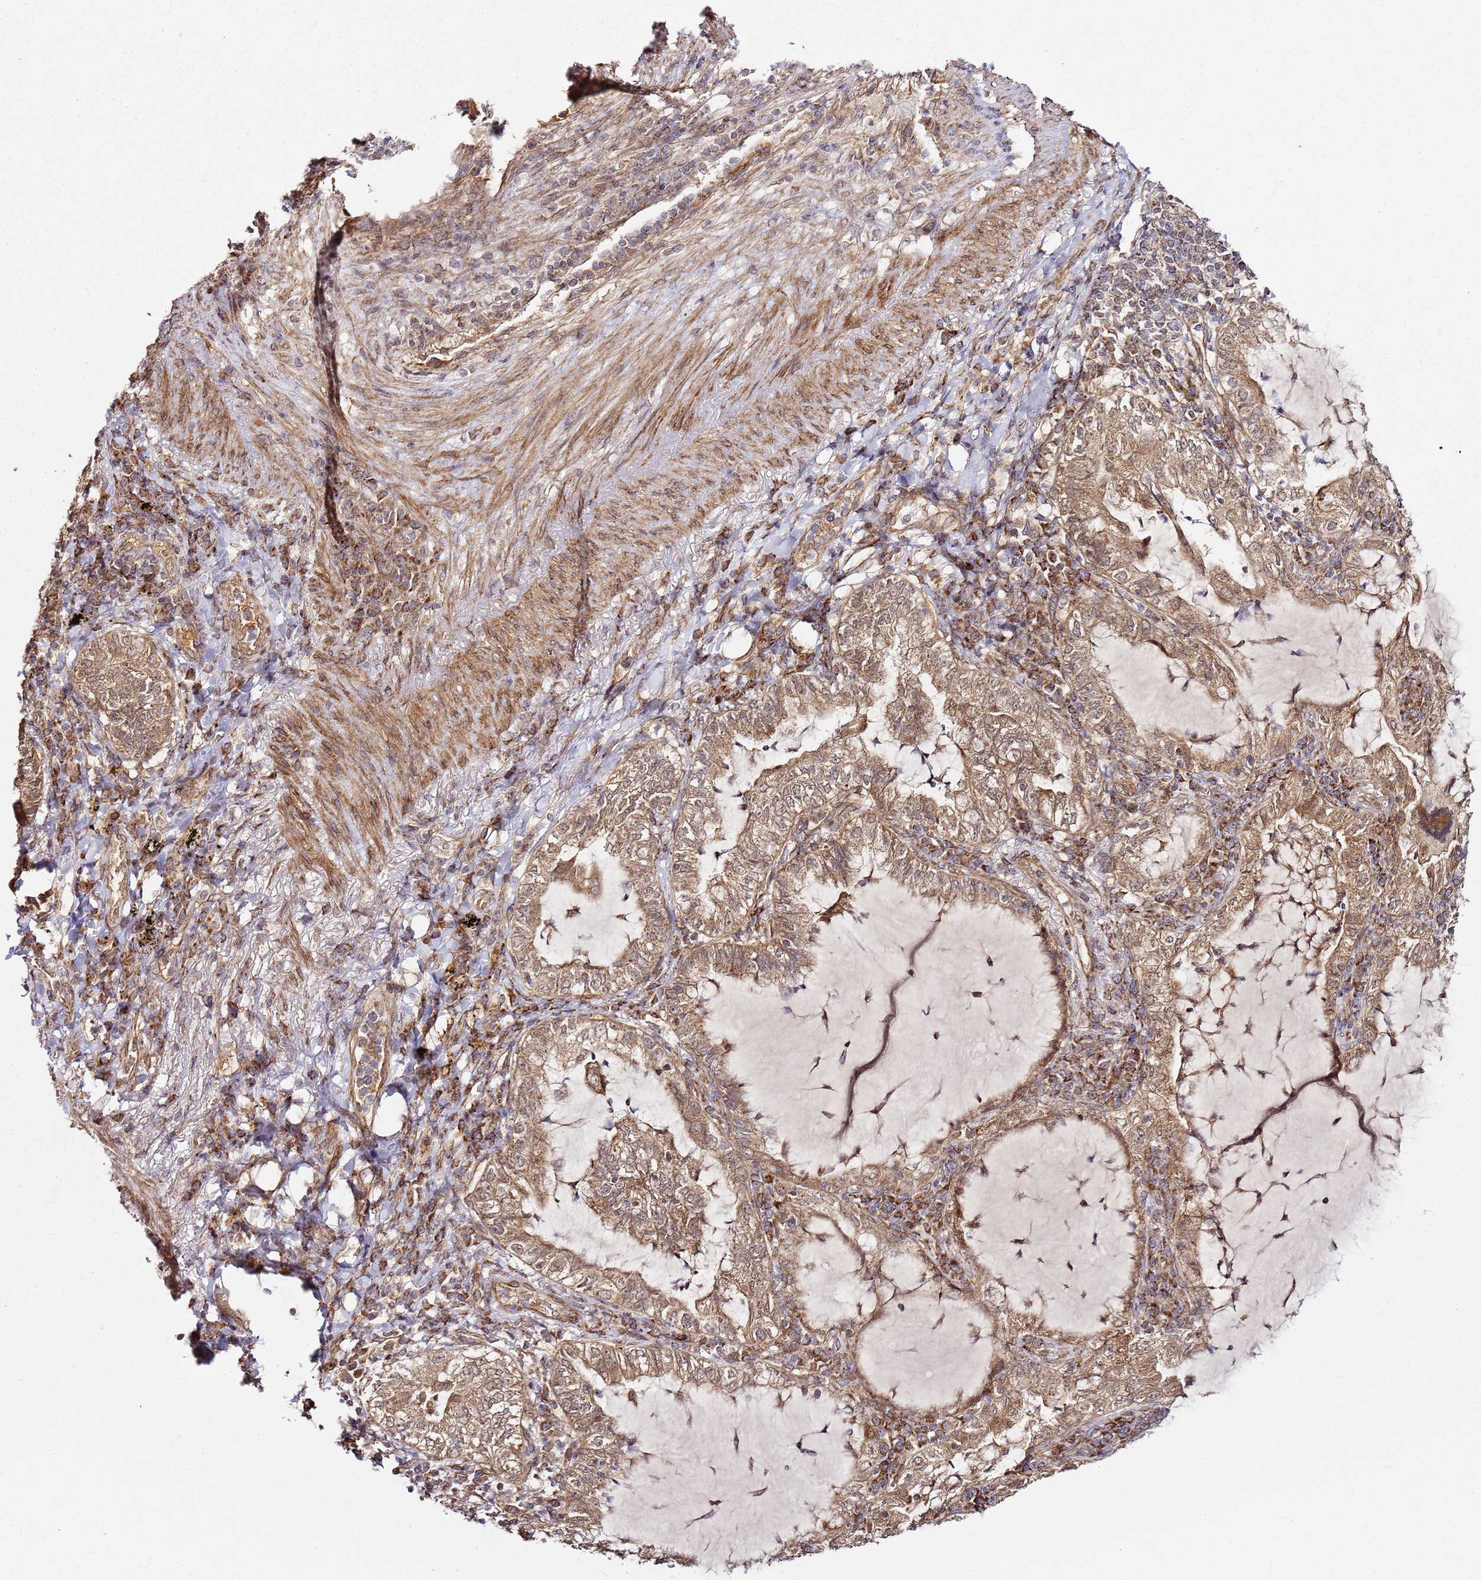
{"staining": {"intensity": "moderate", "quantity": ">75%", "location": "cytoplasmic/membranous"}, "tissue": "lung cancer", "cell_type": "Tumor cells", "image_type": "cancer", "snomed": [{"axis": "morphology", "description": "Adenocarcinoma, NOS"}, {"axis": "topography", "description": "Lung"}], "caption": "Protein staining demonstrates moderate cytoplasmic/membranous expression in approximately >75% of tumor cells in lung cancer (adenocarcinoma).", "gene": "TM2D2", "patient": {"sex": "female", "age": 73}}